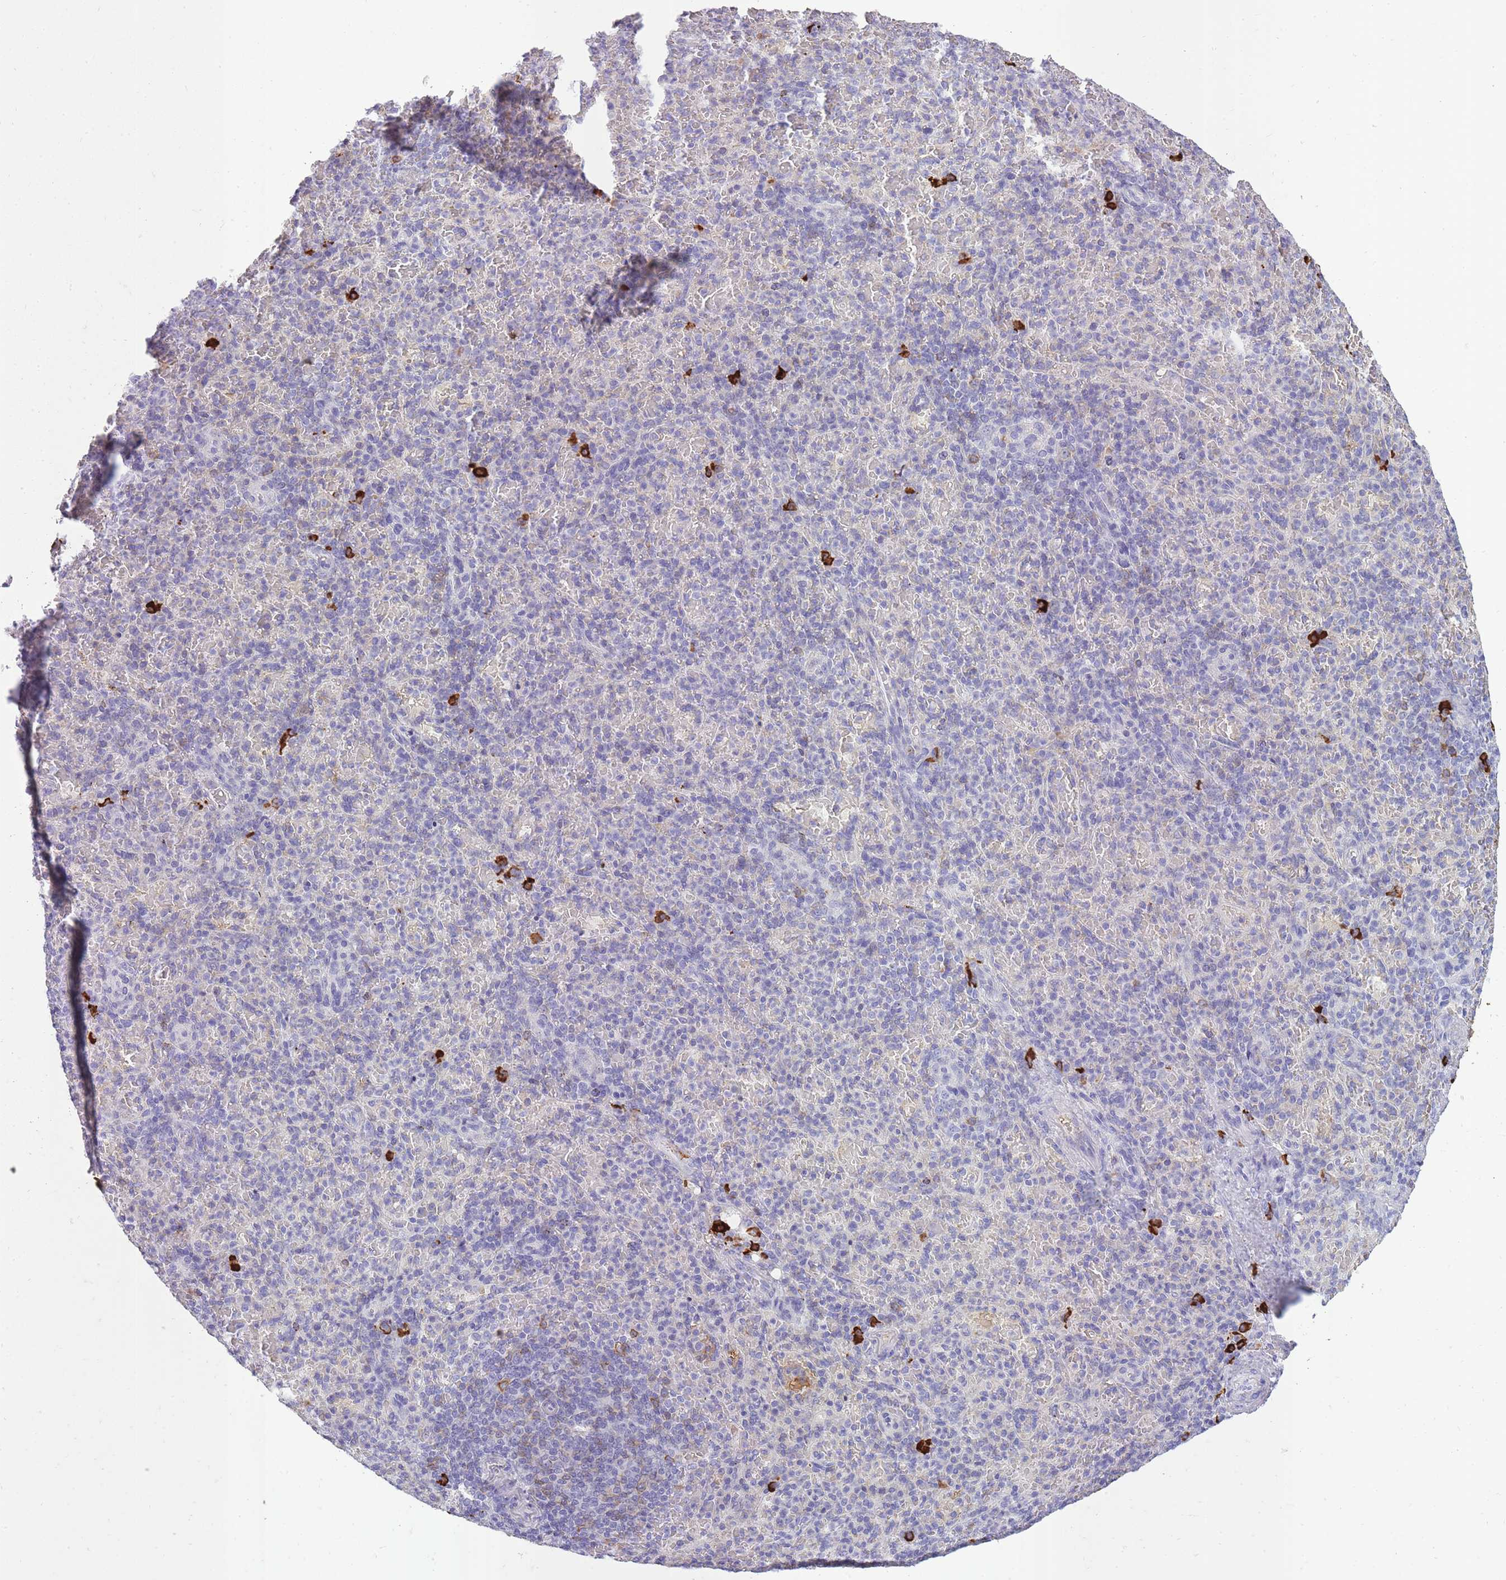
{"staining": {"intensity": "negative", "quantity": "none", "location": "none"}, "tissue": "spleen", "cell_type": "Cells in red pulp", "image_type": "normal", "snomed": [{"axis": "morphology", "description": "Normal tissue, NOS"}, {"axis": "topography", "description": "Spleen"}], "caption": "Immunohistochemical staining of unremarkable spleen exhibits no significant staining in cells in red pulp.", "gene": "IGKV1", "patient": {"sex": "female", "age": 74}}